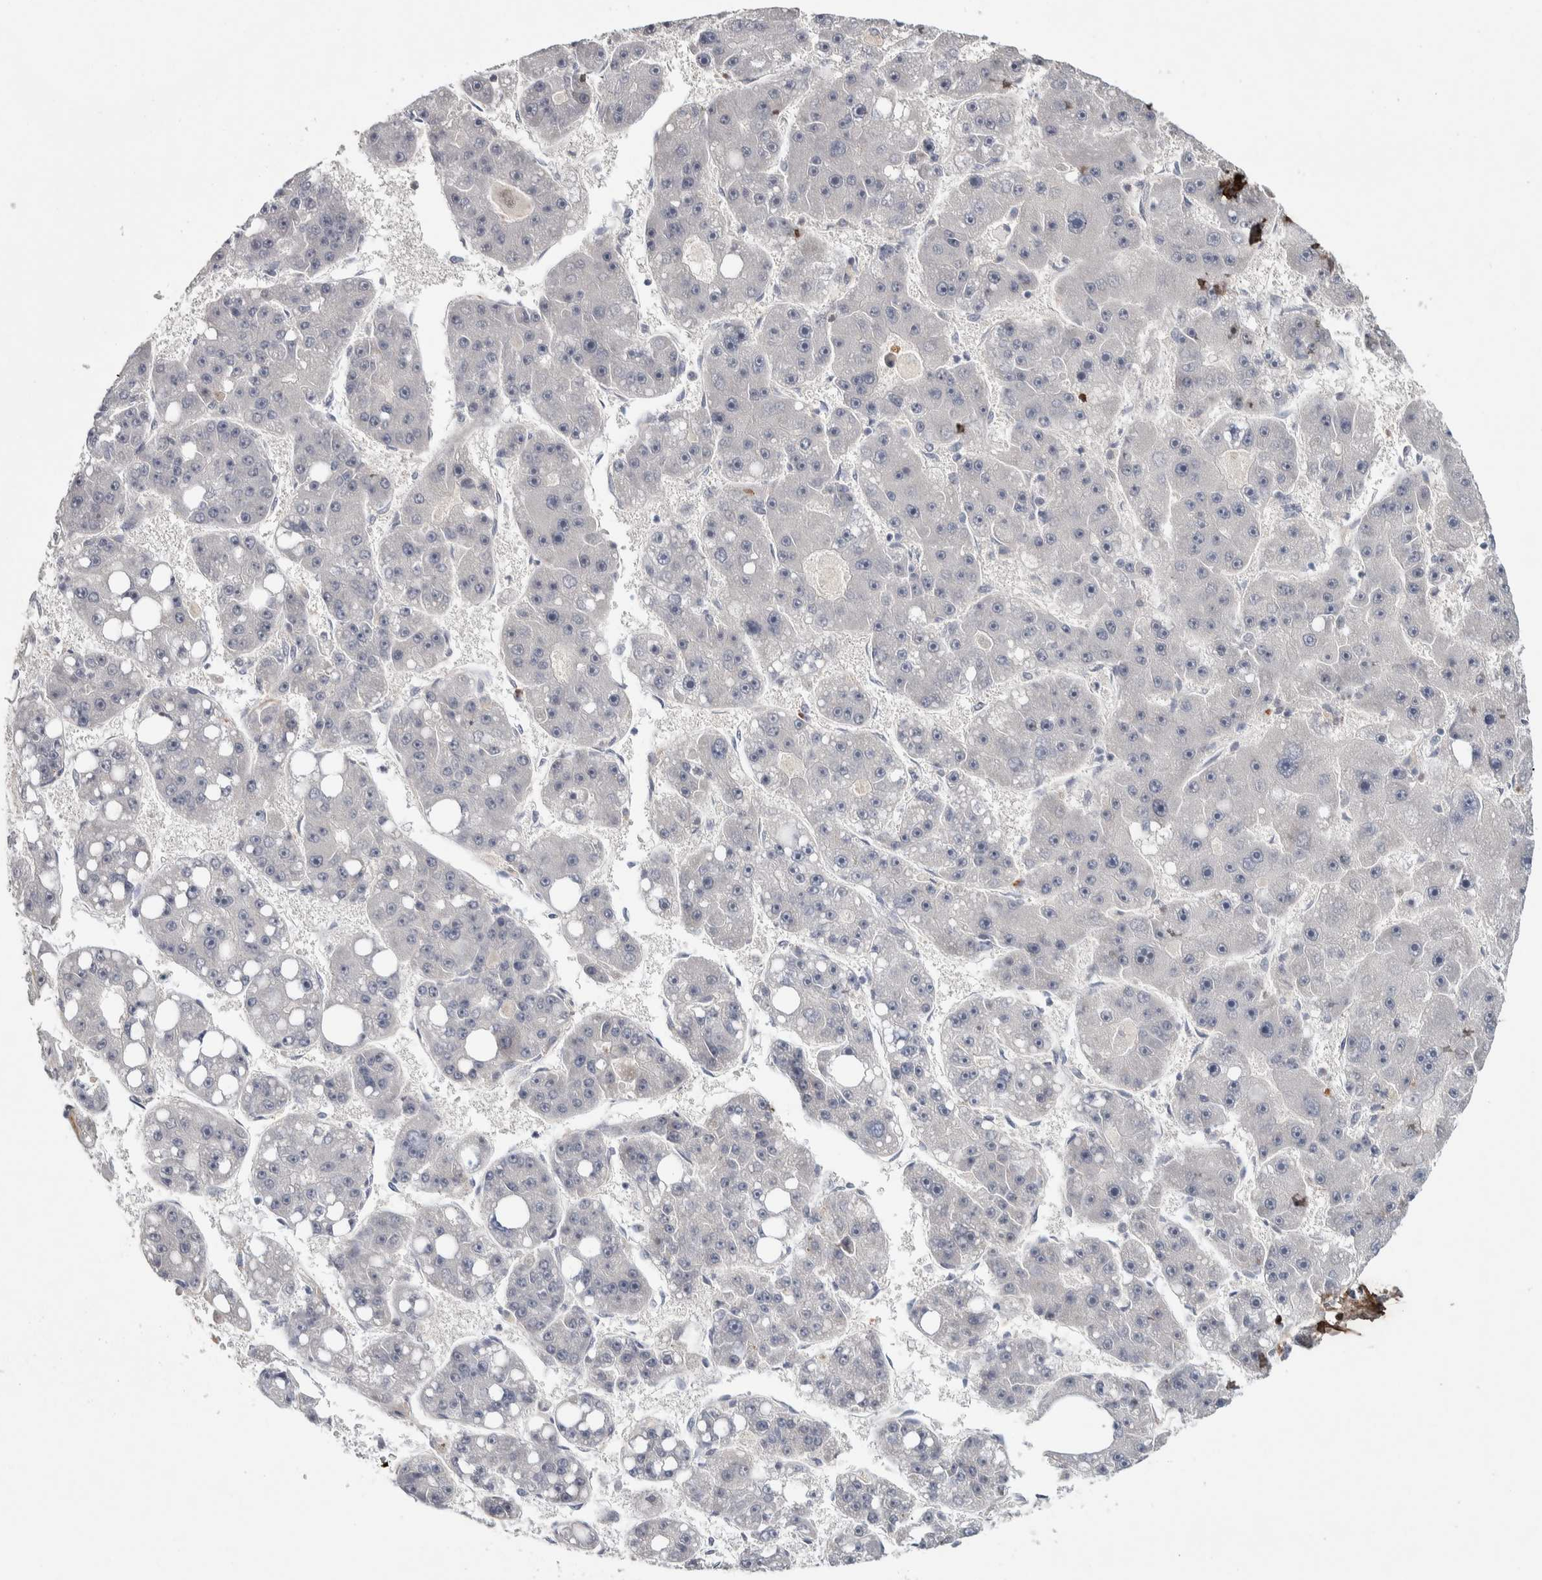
{"staining": {"intensity": "negative", "quantity": "none", "location": "none"}, "tissue": "liver cancer", "cell_type": "Tumor cells", "image_type": "cancer", "snomed": [{"axis": "morphology", "description": "Carcinoma, Hepatocellular, NOS"}, {"axis": "topography", "description": "Liver"}], "caption": "IHC of hepatocellular carcinoma (liver) displays no positivity in tumor cells.", "gene": "ASPN", "patient": {"sex": "female", "age": 61}}